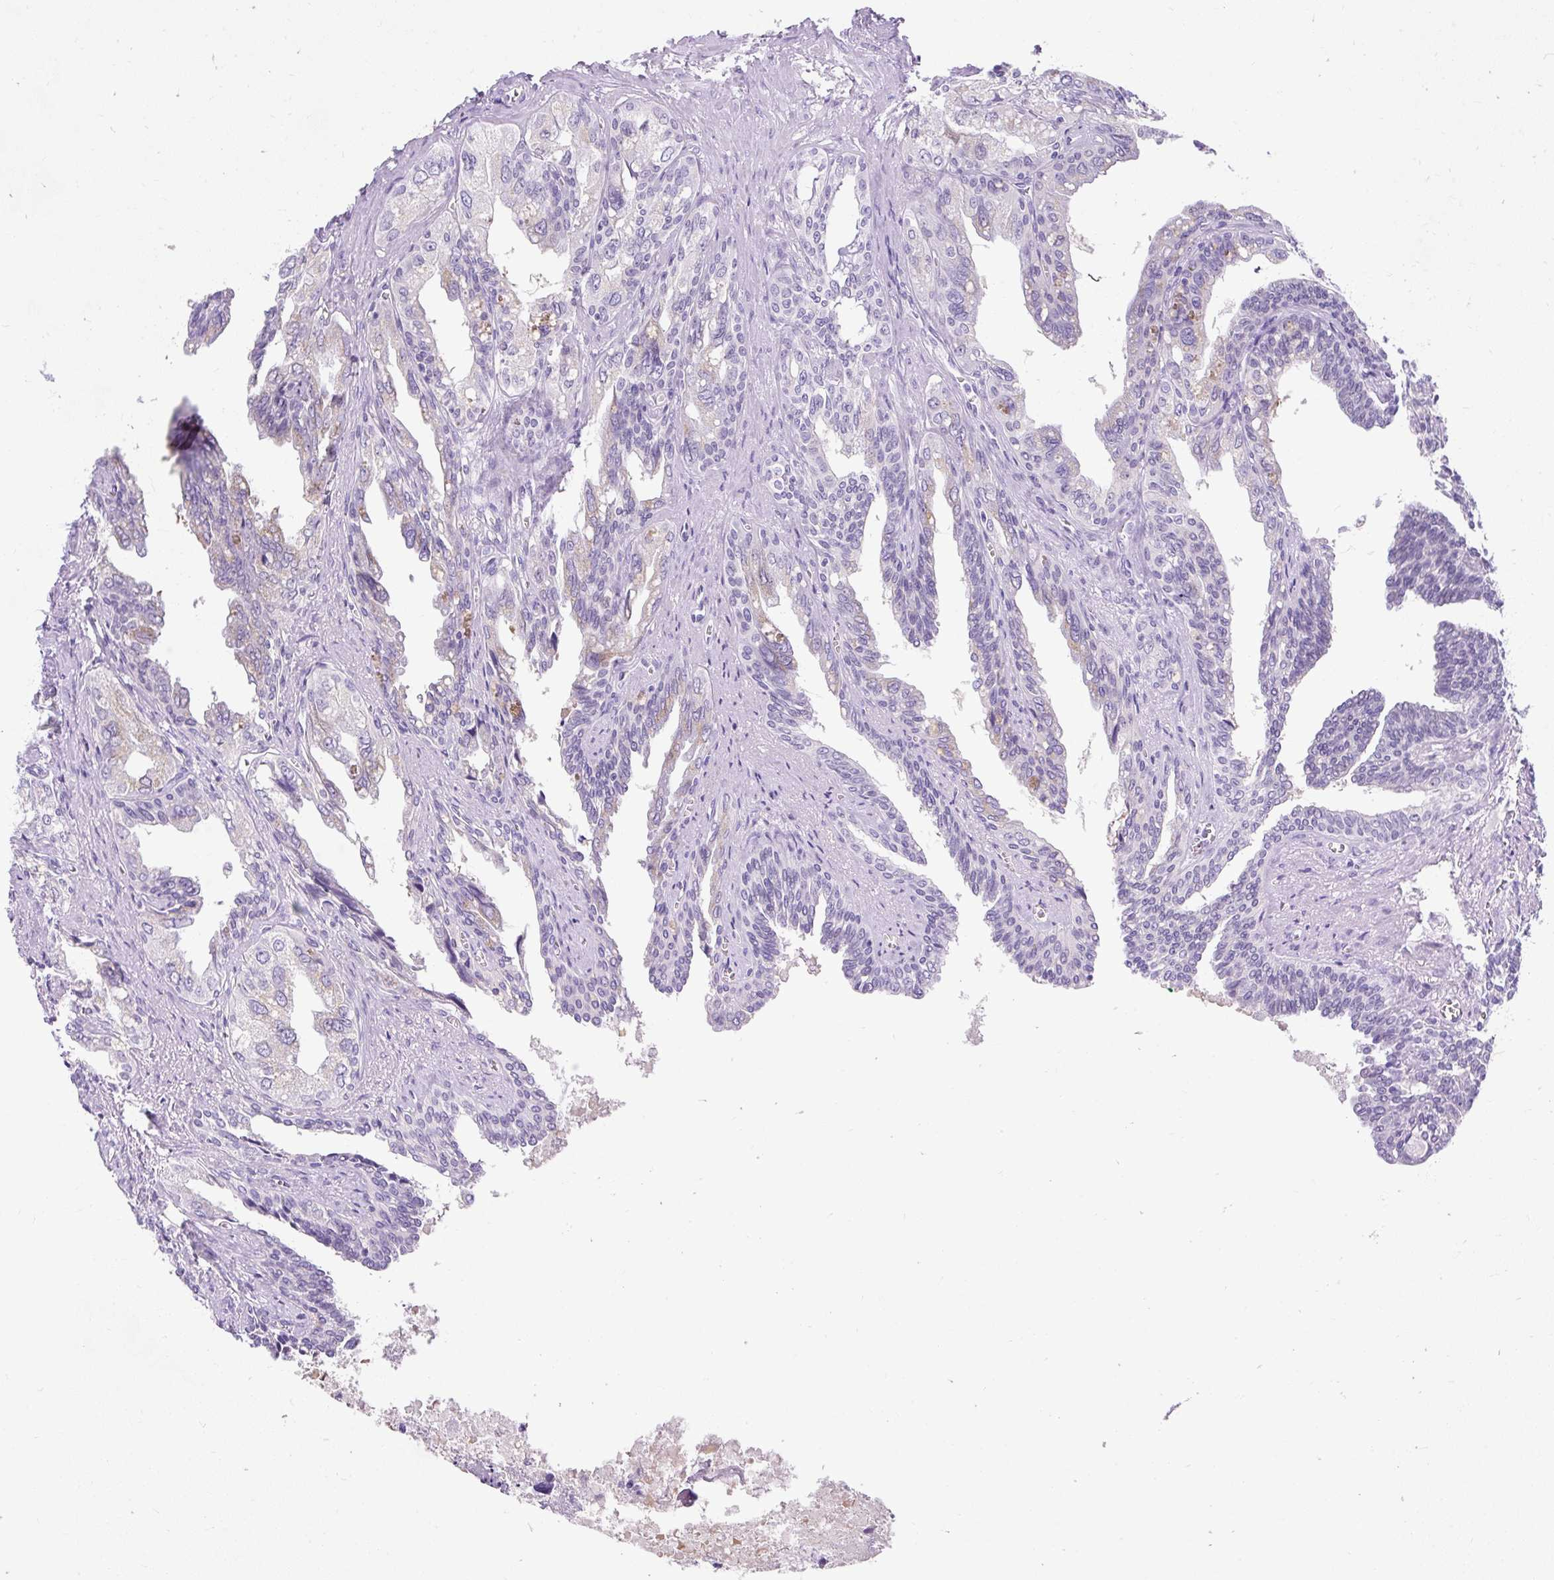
{"staining": {"intensity": "moderate", "quantity": "<25%", "location": "cytoplasmic/membranous"}, "tissue": "seminal vesicle", "cell_type": "Glandular cells", "image_type": "normal", "snomed": [{"axis": "morphology", "description": "Normal tissue, NOS"}, {"axis": "topography", "description": "Seminal veicle"}], "caption": "Immunohistochemical staining of benign seminal vesicle displays <25% levels of moderate cytoplasmic/membranous protein expression in about <25% of glandular cells.", "gene": "GOLGA8A", "patient": {"sex": "male", "age": 67}}